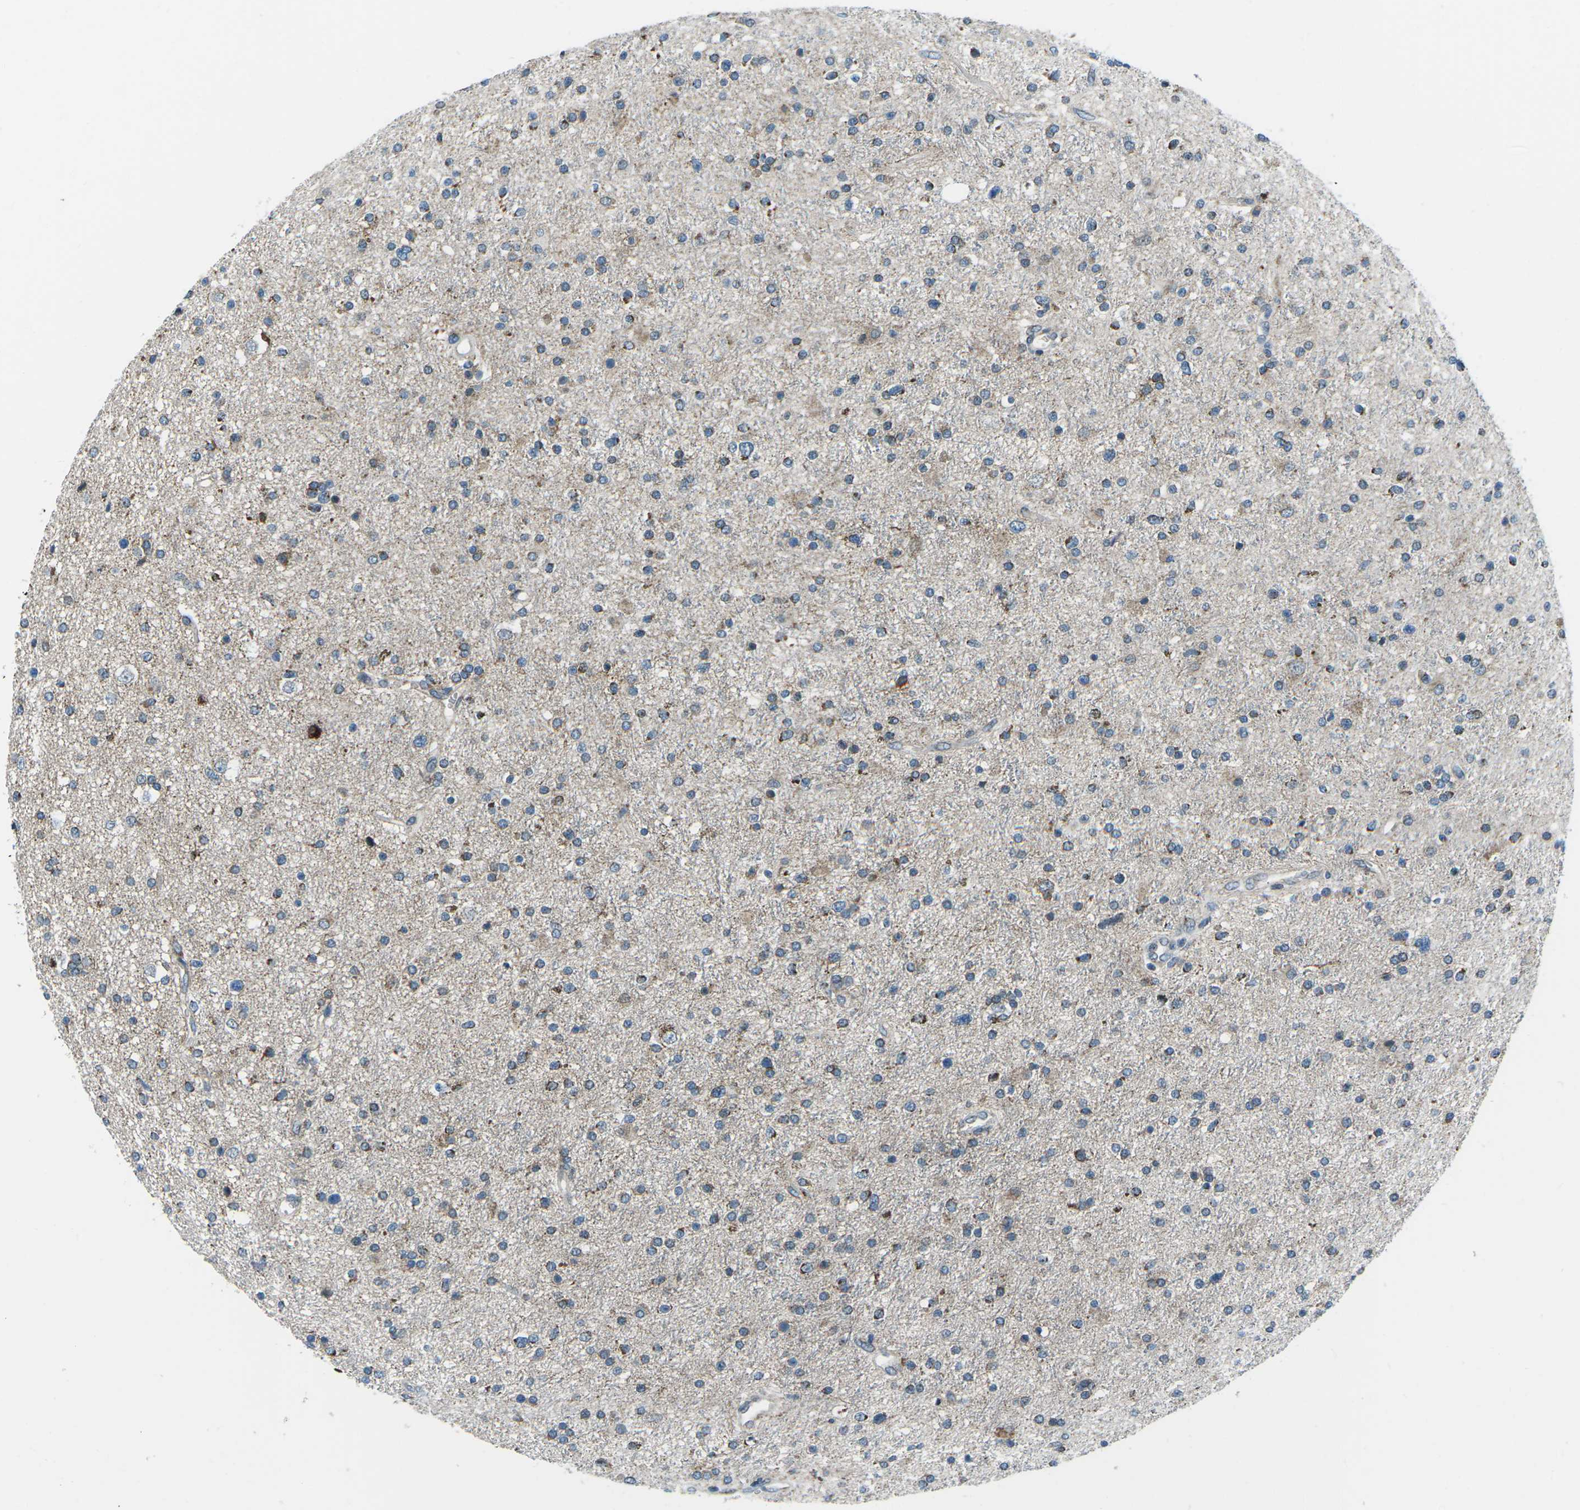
{"staining": {"intensity": "moderate", "quantity": "25%-75%", "location": "cytoplasmic/membranous"}, "tissue": "glioma", "cell_type": "Tumor cells", "image_type": "cancer", "snomed": [{"axis": "morphology", "description": "Glioma, malignant, High grade"}, {"axis": "topography", "description": "Brain"}], "caption": "Malignant glioma (high-grade) was stained to show a protein in brown. There is medium levels of moderate cytoplasmic/membranous positivity in about 25%-75% of tumor cells. (DAB IHC with brightfield microscopy, high magnification).", "gene": "RFESD", "patient": {"sex": "male", "age": 33}}